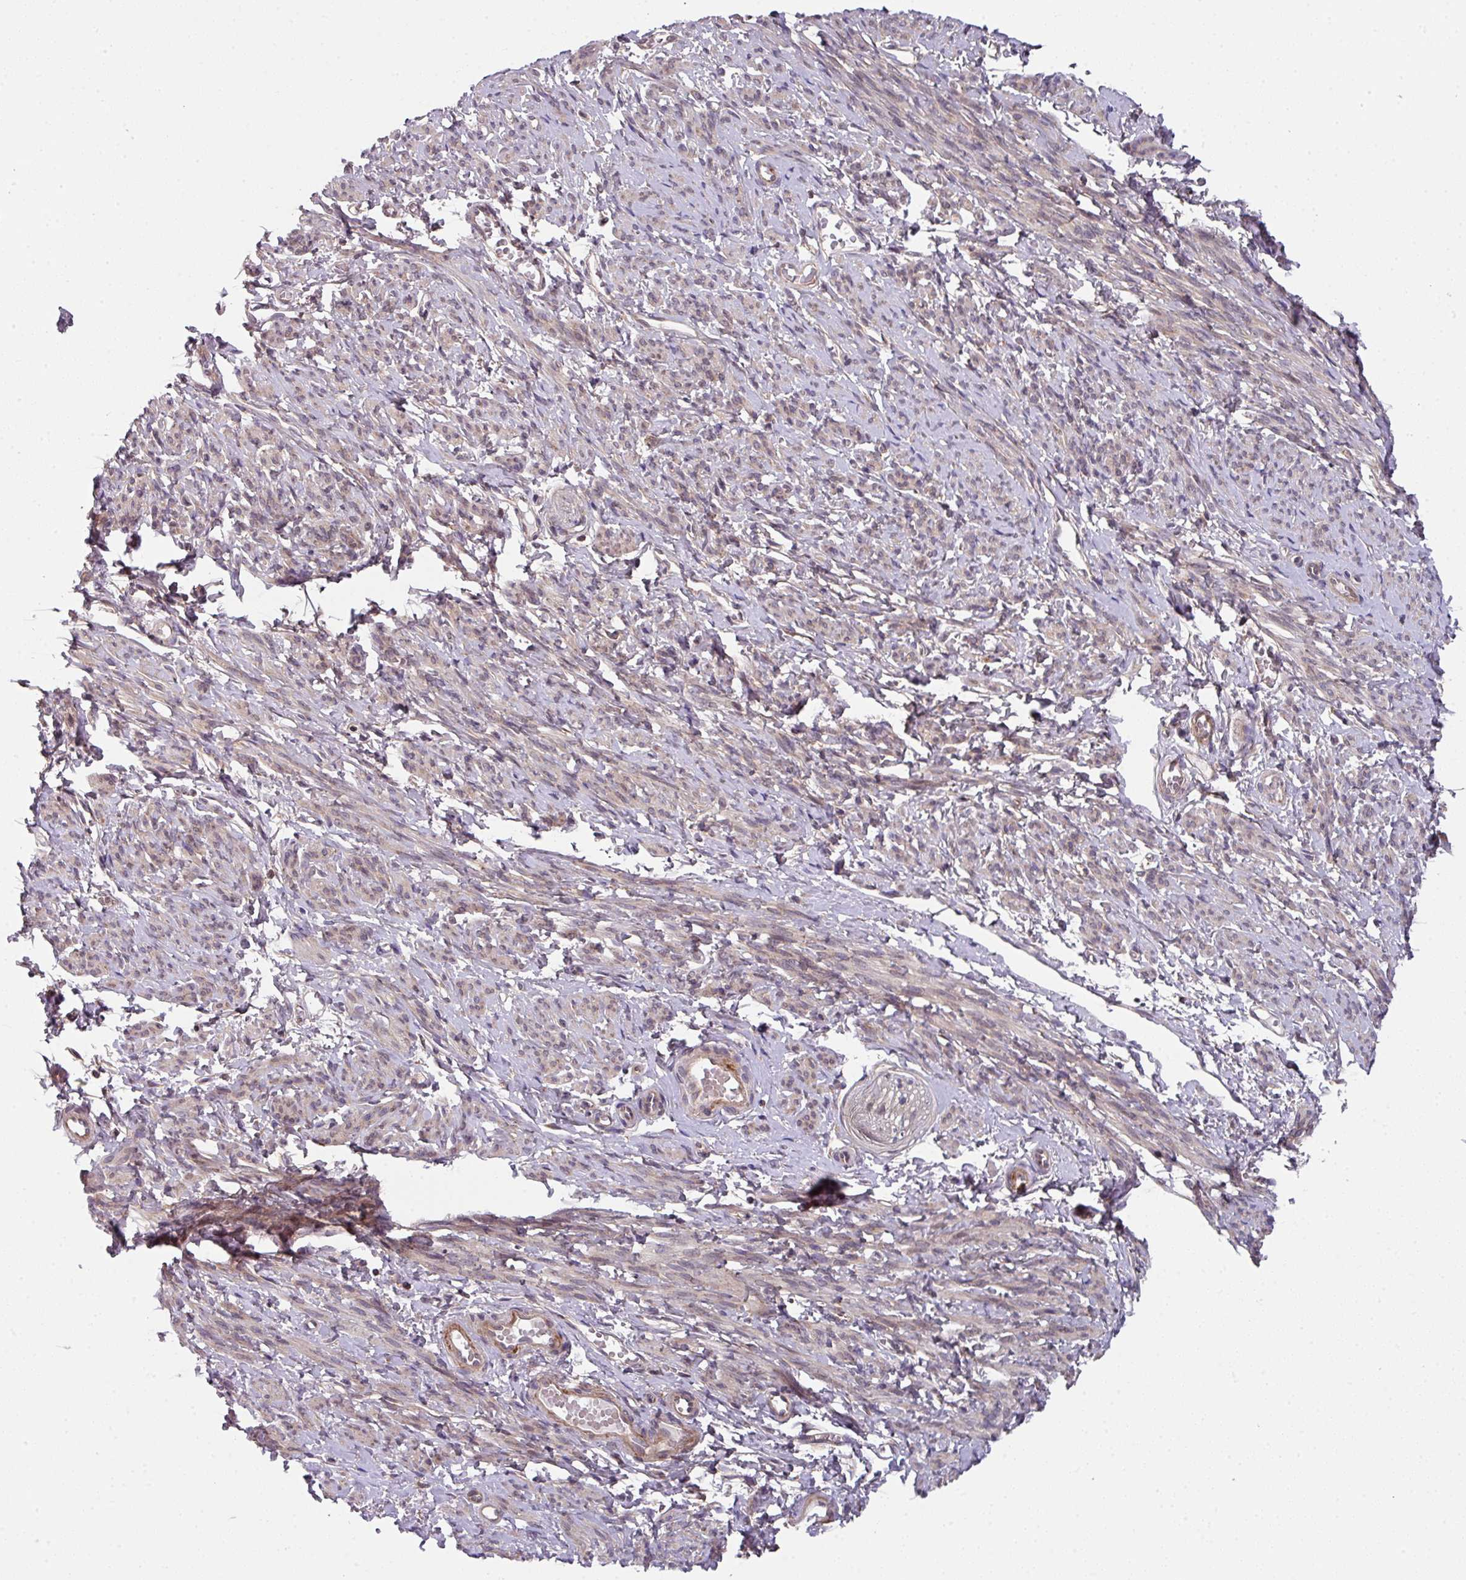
{"staining": {"intensity": "moderate", "quantity": "25%-75%", "location": "nuclear"}, "tissue": "smooth muscle", "cell_type": "Smooth muscle cells", "image_type": "normal", "snomed": [{"axis": "morphology", "description": "Normal tissue, NOS"}, {"axis": "topography", "description": "Smooth muscle"}], "caption": "Smooth muscle cells exhibit medium levels of moderate nuclear staining in approximately 25%-75% of cells in normal human smooth muscle. Using DAB (3,3'-diaminobenzidine) (brown) and hematoxylin (blue) stains, captured at high magnification using brightfield microscopy.", "gene": "CAMLG", "patient": {"sex": "female", "age": 65}}